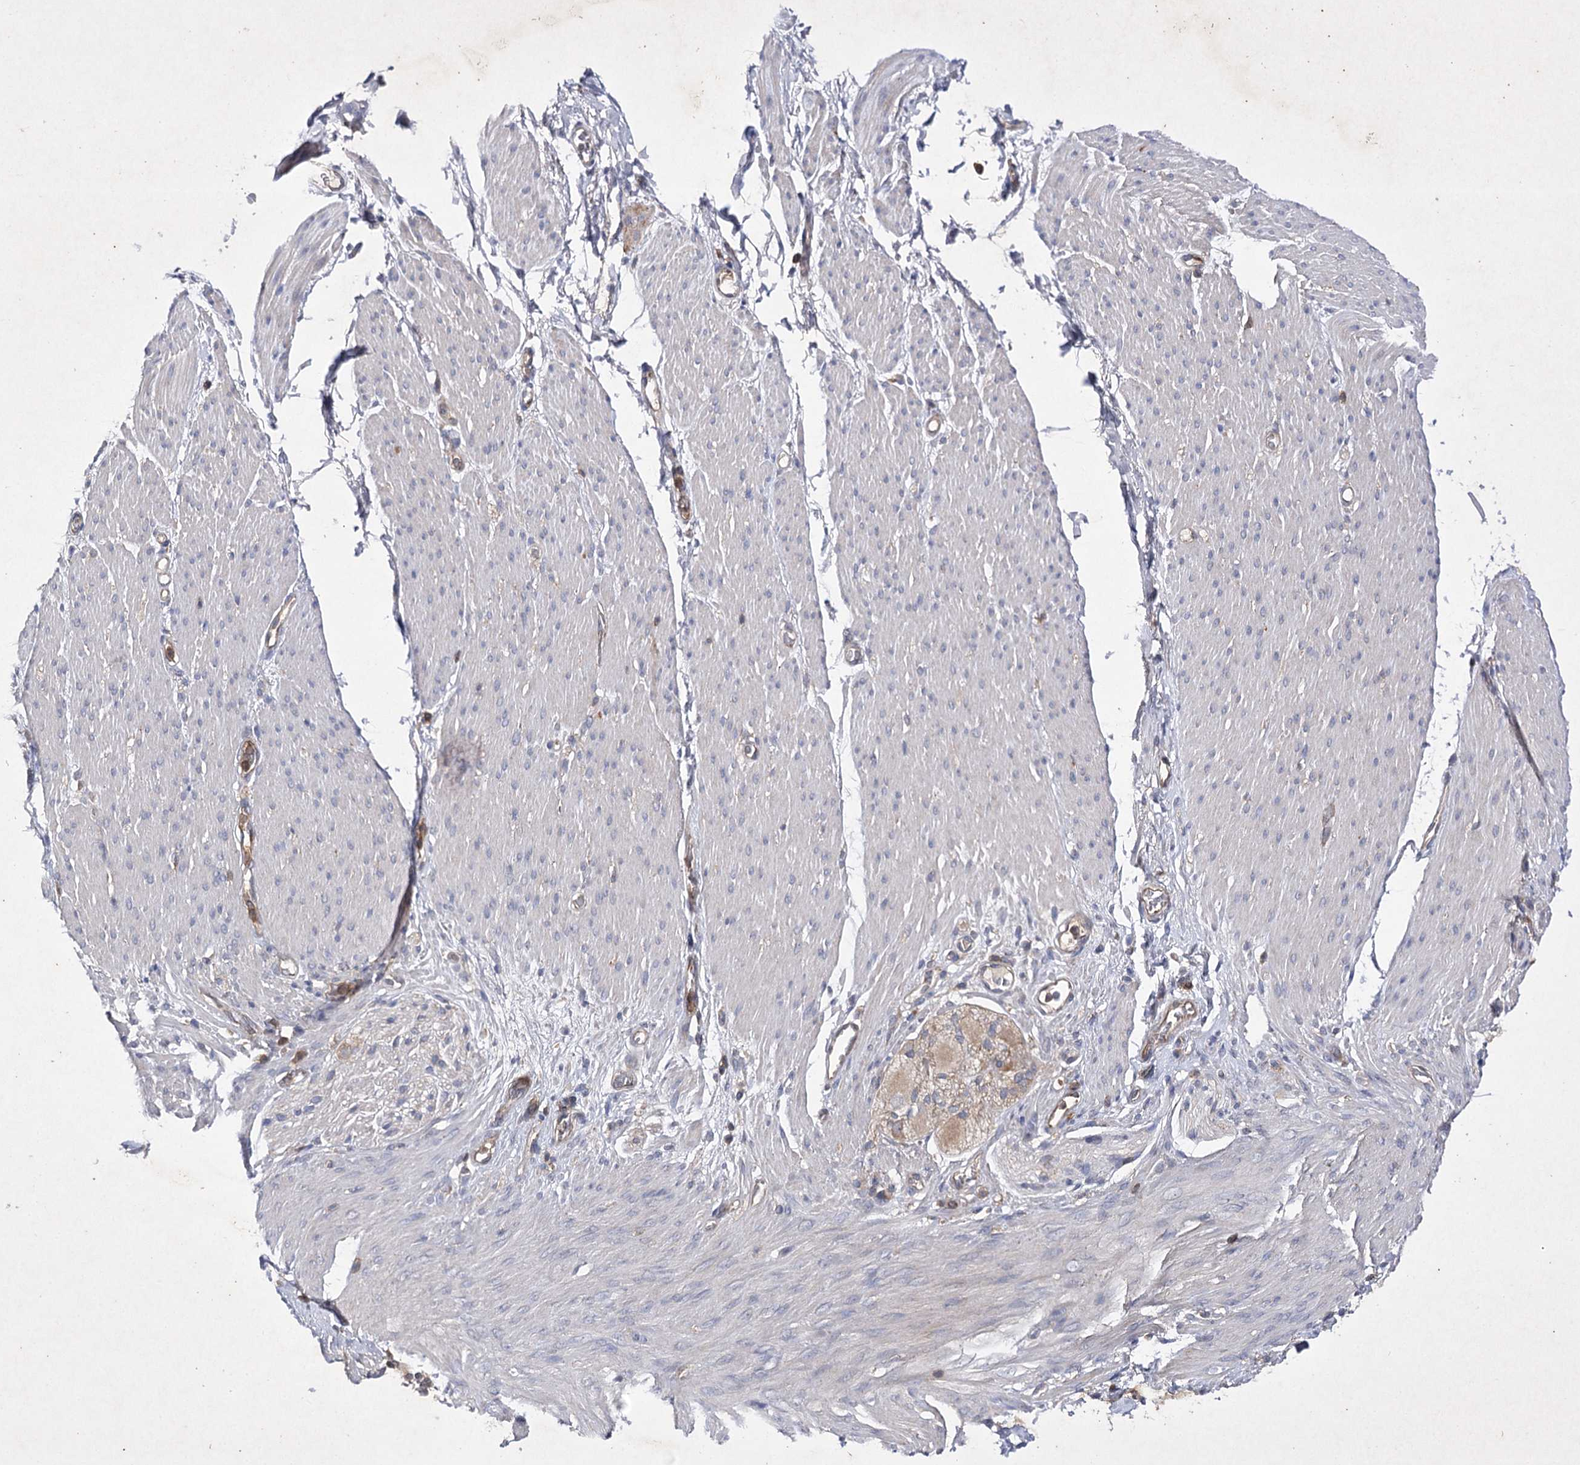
{"staining": {"intensity": "negative", "quantity": "none", "location": "none"}, "tissue": "adipose tissue", "cell_type": "Adipocytes", "image_type": "normal", "snomed": [{"axis": "morphology", "description": "Normal tissue, NOS"}, {"axis": "topography", "description": "Colon"}, {"axis": "topography", "description": "Peripheral nerve tissue"}], "caption": "A histopathology image of adipose tissue stained for a protein demonstrates no brown staining in adipocytes. (Brightfield microscopy of DAB immunohistochemistry at high magnification).", "gene": "BCR", "patient": {"sex": "female", "age": 61}}